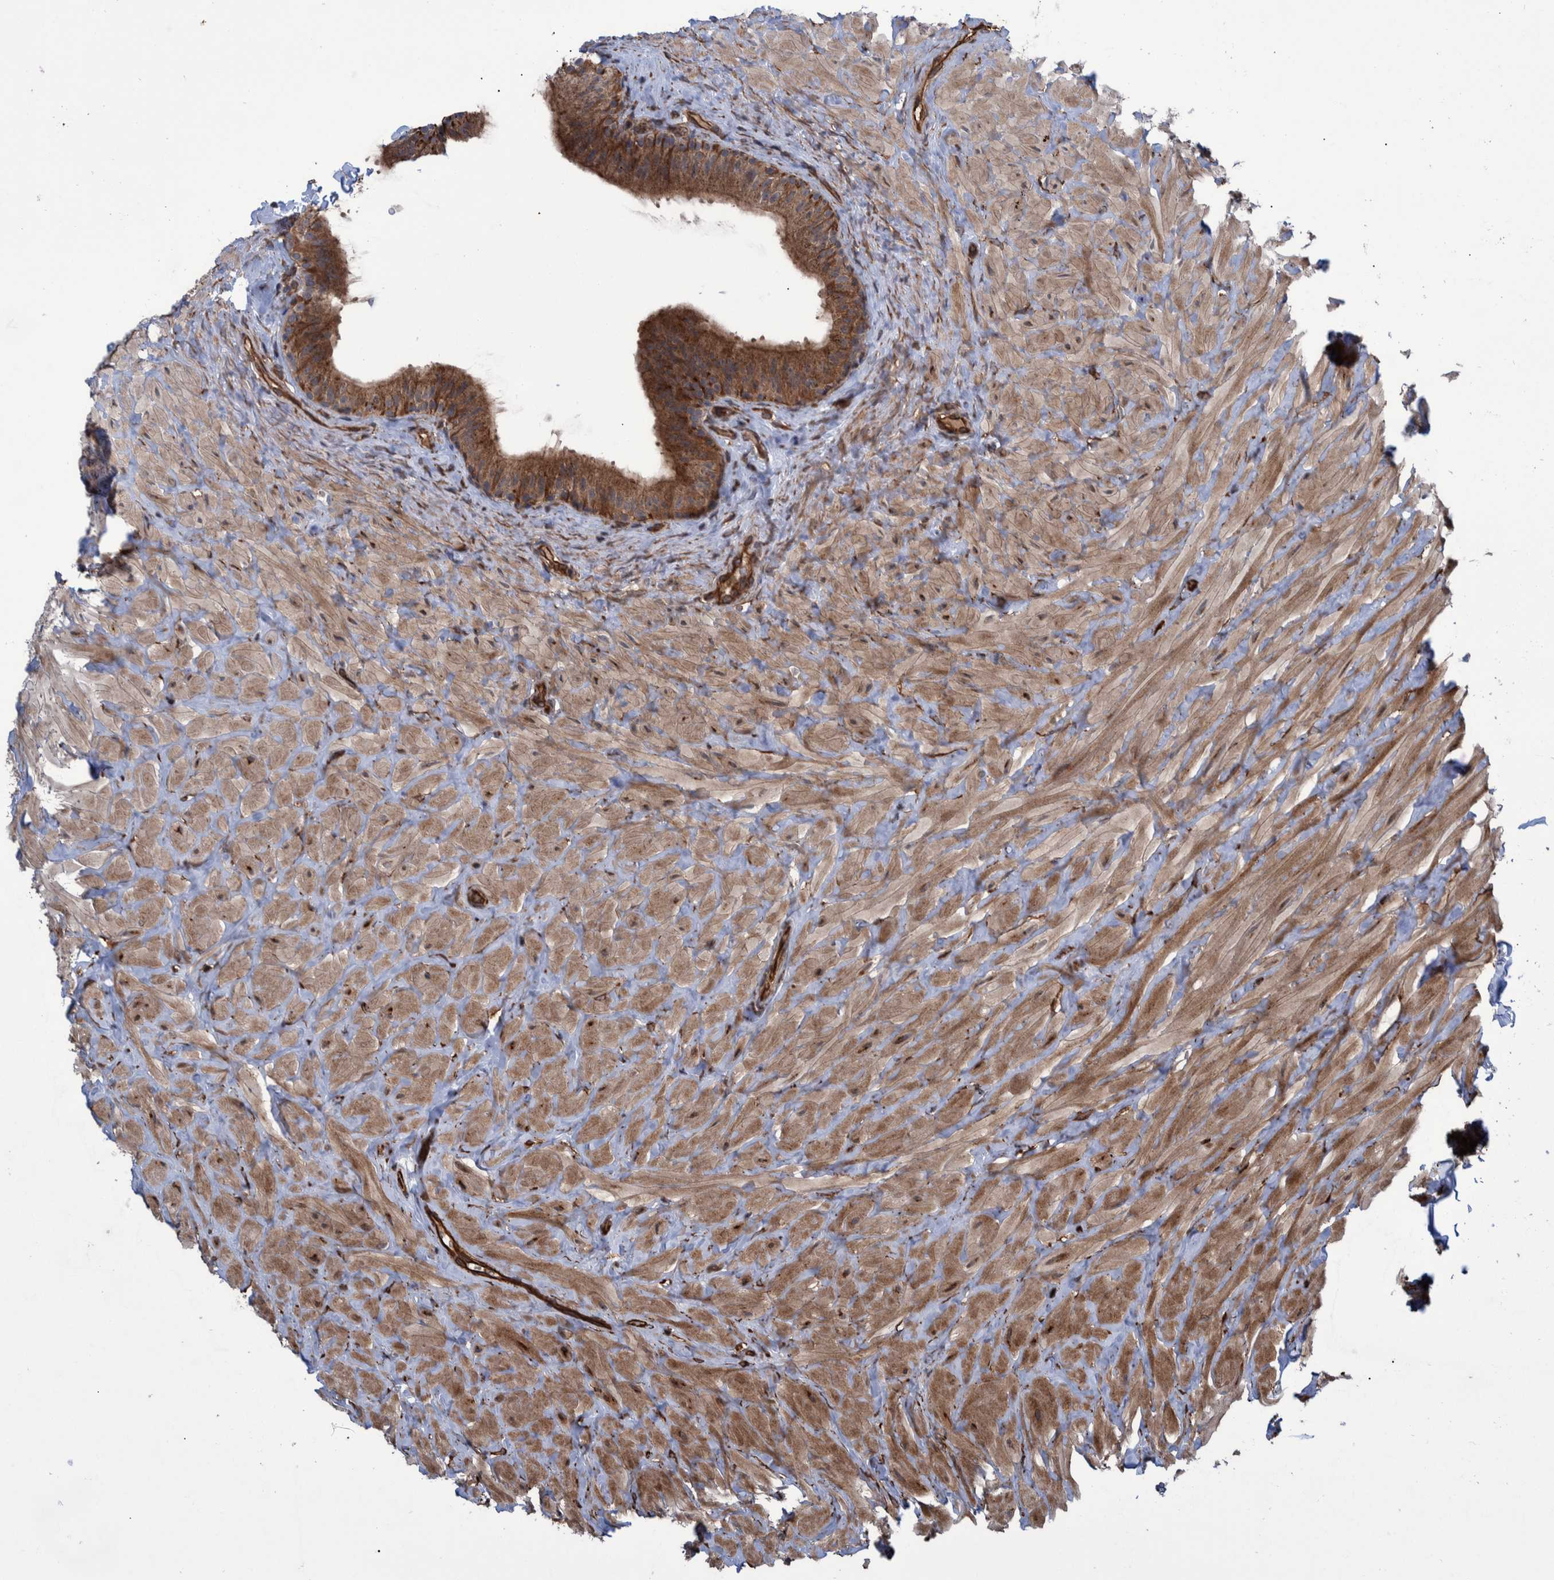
{"staining": {"intensity": "strong", "quantity": ">75%", "location": "cytoplasmic/membranous"}, "tissue": "epididymis", "cell_type": "Glandular cells", "image_type": "normal", "snomed": [{"axis": "morphology", "description": "Normal tissue, NOS"}, {"axis": "topography", "description": "Vascular tissue"}, {"axis": "topography", "description": "Epididymis"}], "caption": "Immunohistochemistry micrograph of unremarkable epididymis: human epididymis stained using immunohistochemistry shows high levels of strong protein expression localized specifically in the cytoplasmic/membranous of glandular cells, appearing as a cytoplasmic/membranous brown color.", "gene": "TNFRSF10B", "patient": {"sex": "male", "age": 49}}